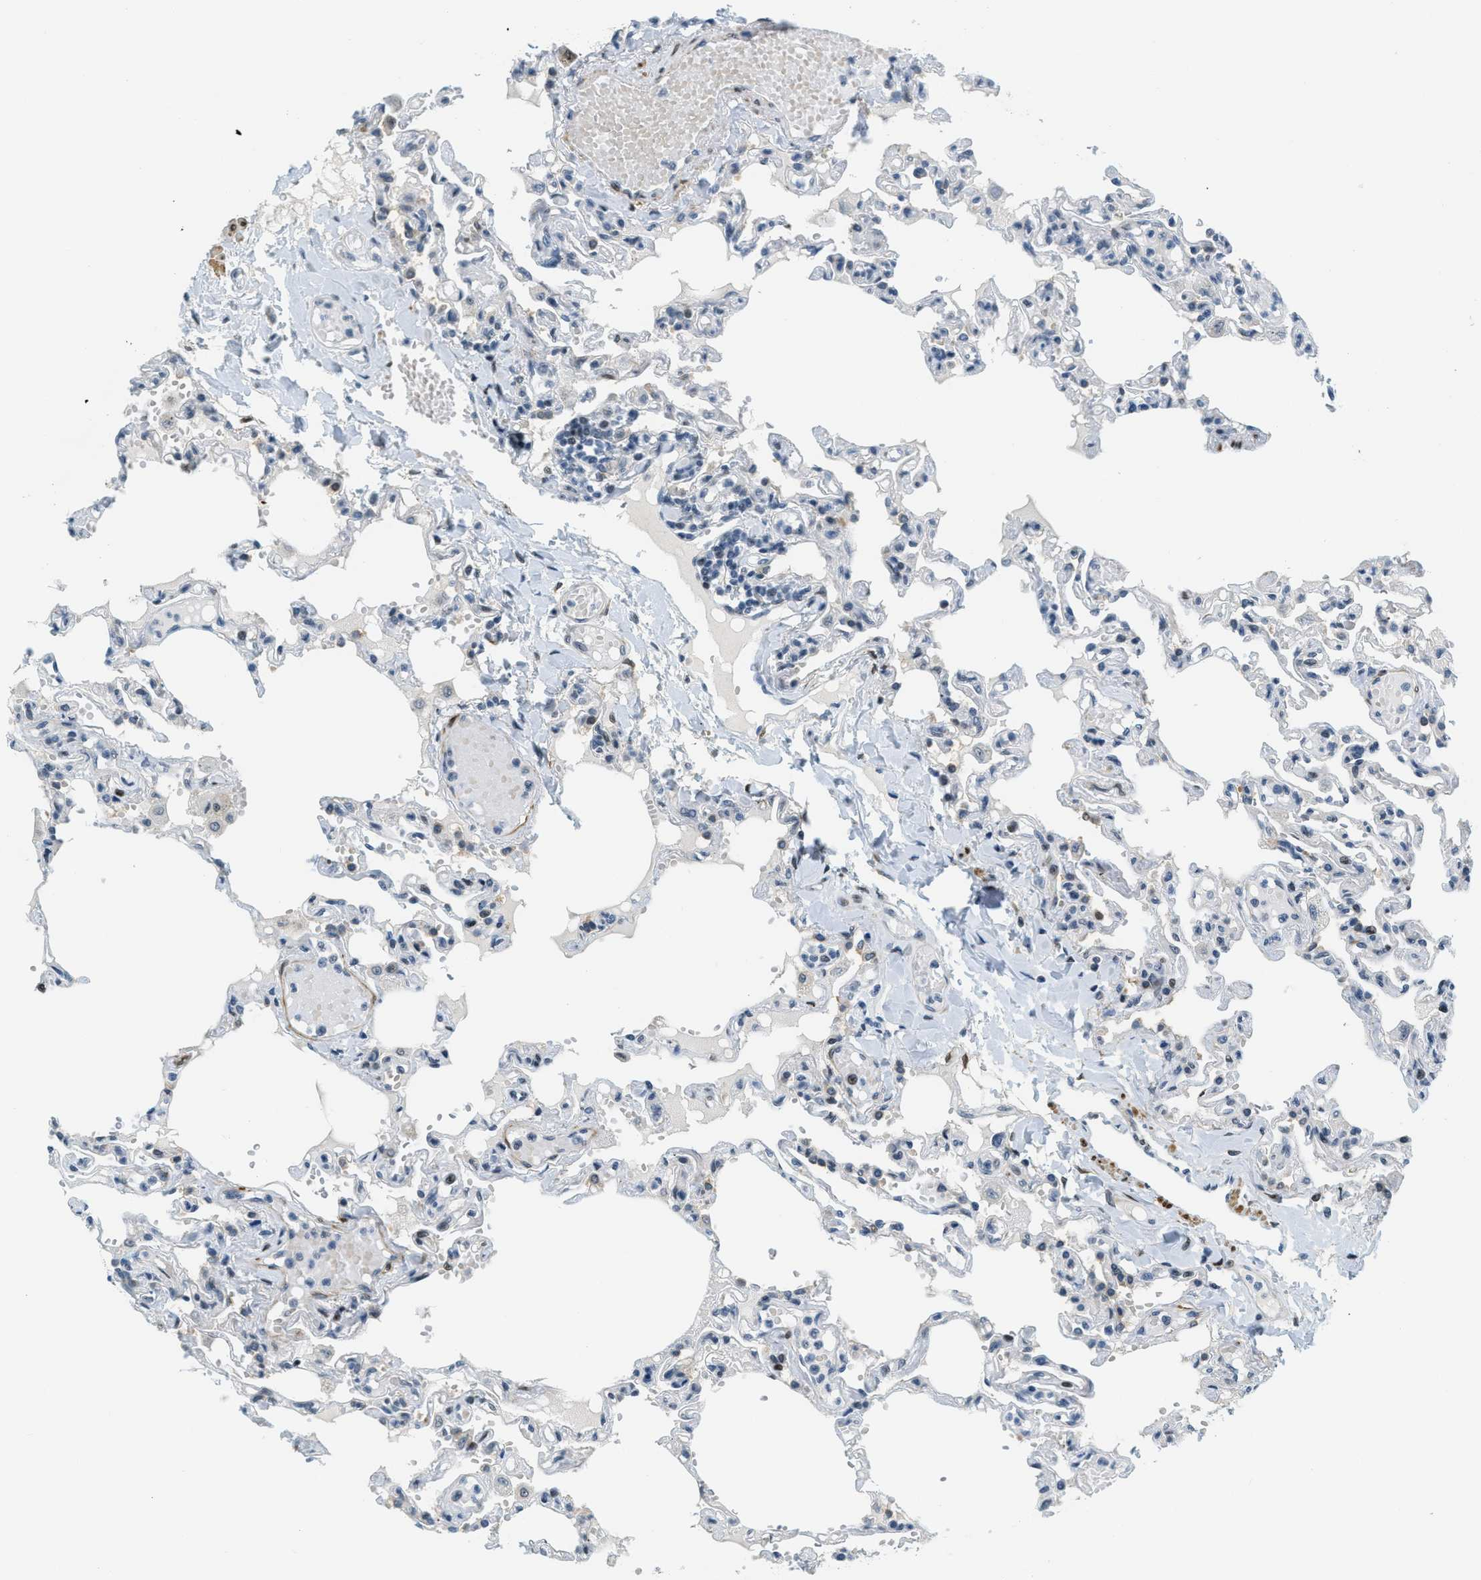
{"staining": {"intensity": "negative", "quantity": "none", "location": "none"}, "tissue": "lung", "cell_type": "Alveolar cells", "image_type": "normal", "snomed": [{"axis": "morphology", "description": "Normal tissue, NOS"}, {"axis": "topography", "description": "Lung"}], "caption": "IHC photomicrograph of benign lung: human lung stained with DAB (3,3'-diaminobenzidine) demonstrates no significant protein positivity in alveolar cells. (DAB (3,3'-diaminobenzidine) immunohistochemistry visualized using brightfield microscopy, high magnification).", "gene": "ZDHHC23", "patient": {"sex": "male", "age": 21}}